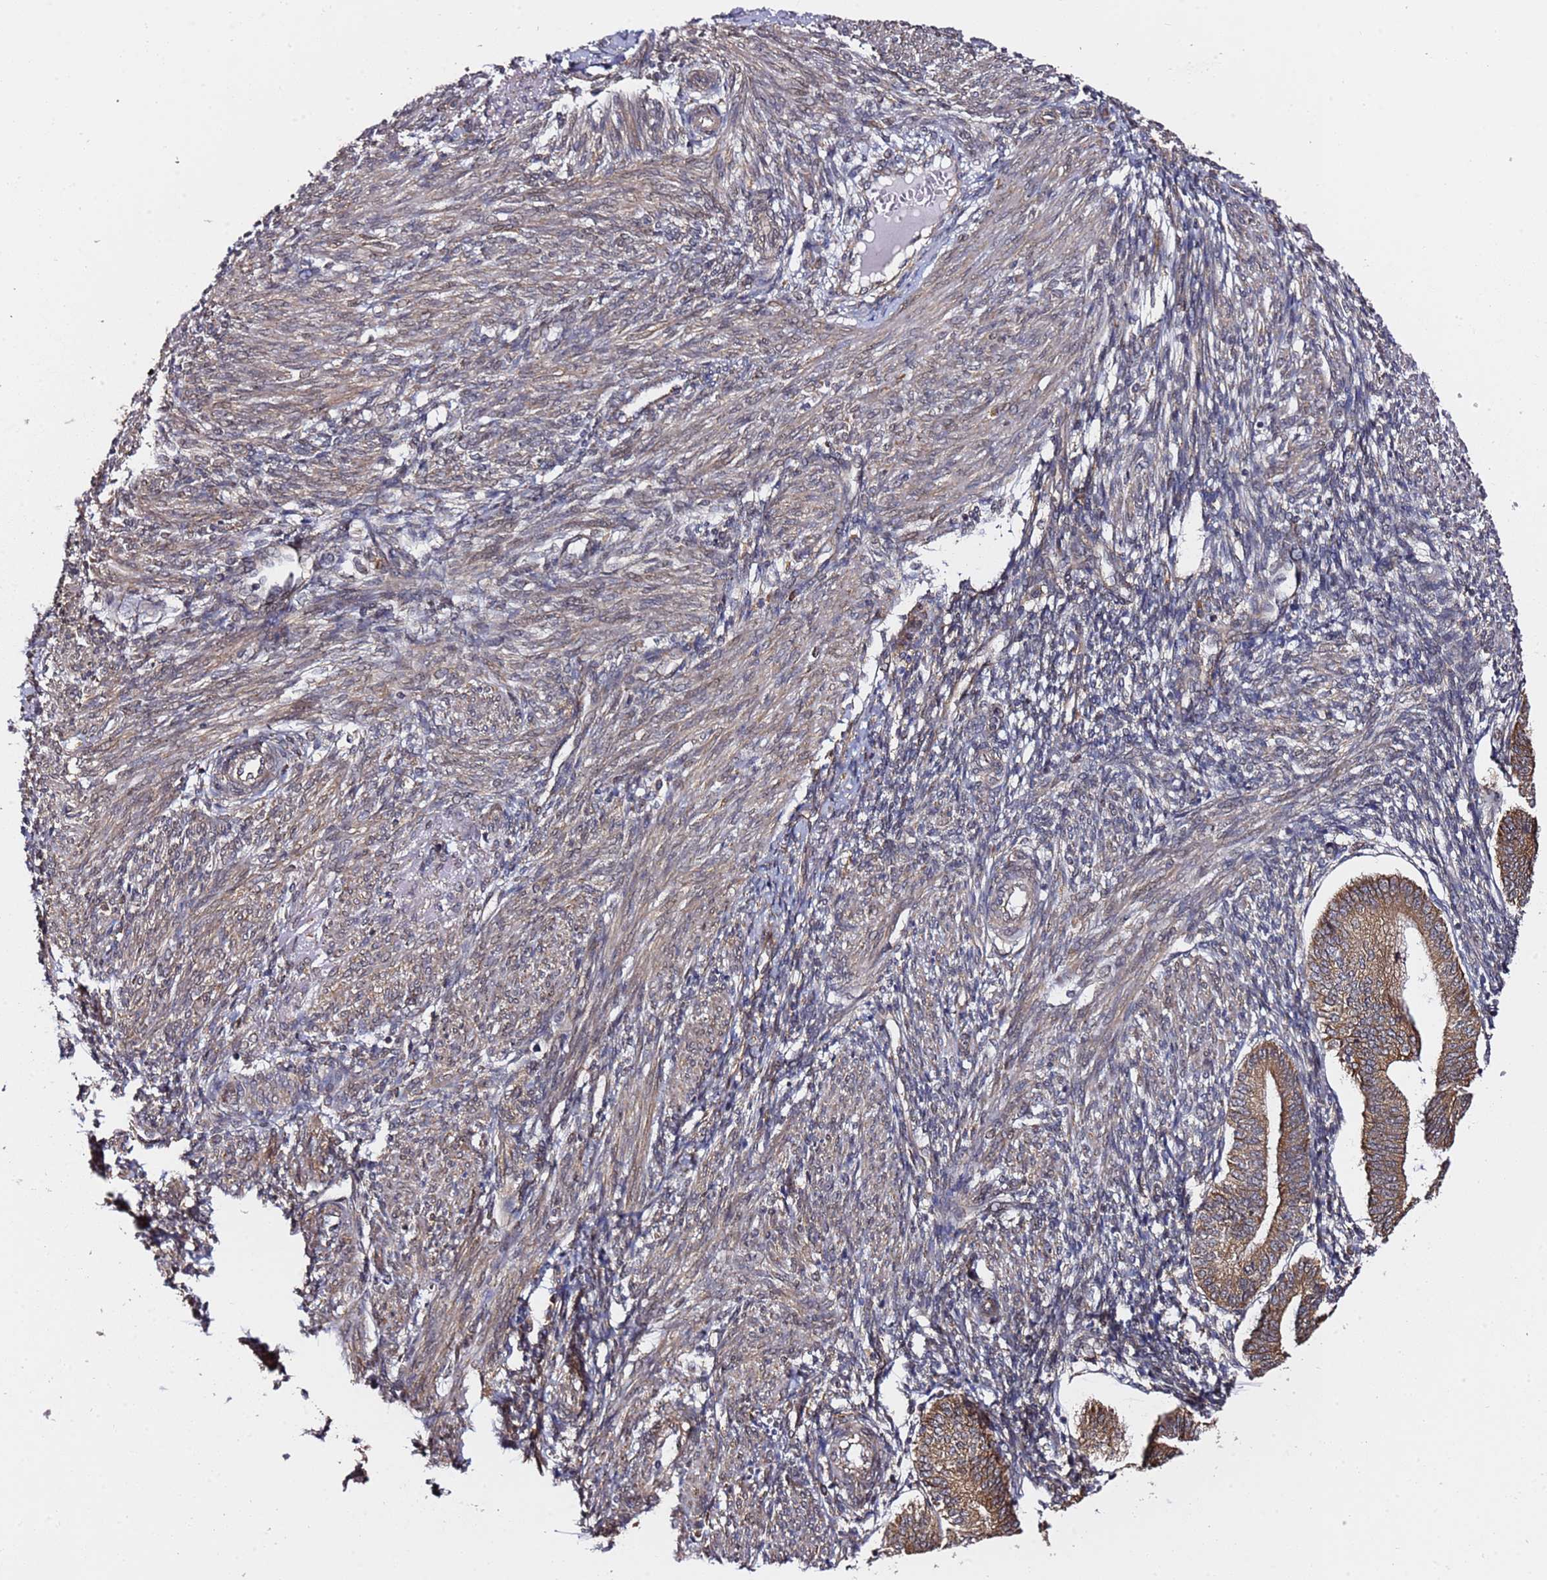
{"staining": {"intensity": "moderate", "quantity": "25%-75%", "location": "cytoplasmic/membranous"}, "tissue": "endometrium", "cell_type": "Cells in endometrial stroma", "image_type": "normal", "snomed": [{"axis": "morphology", "description": "Normal tissue, NOS"}, {"axis": "topography", "description": "Endometrium"}], "caption": "A medium amount of moderate cytoplasmic/membranous staining is present in approximately 25%-75% of cells in endometrial stroma in unremarkable endometrium.", "gene": "PRKAB2", "patient": {"sex": "female", "age": 34}}